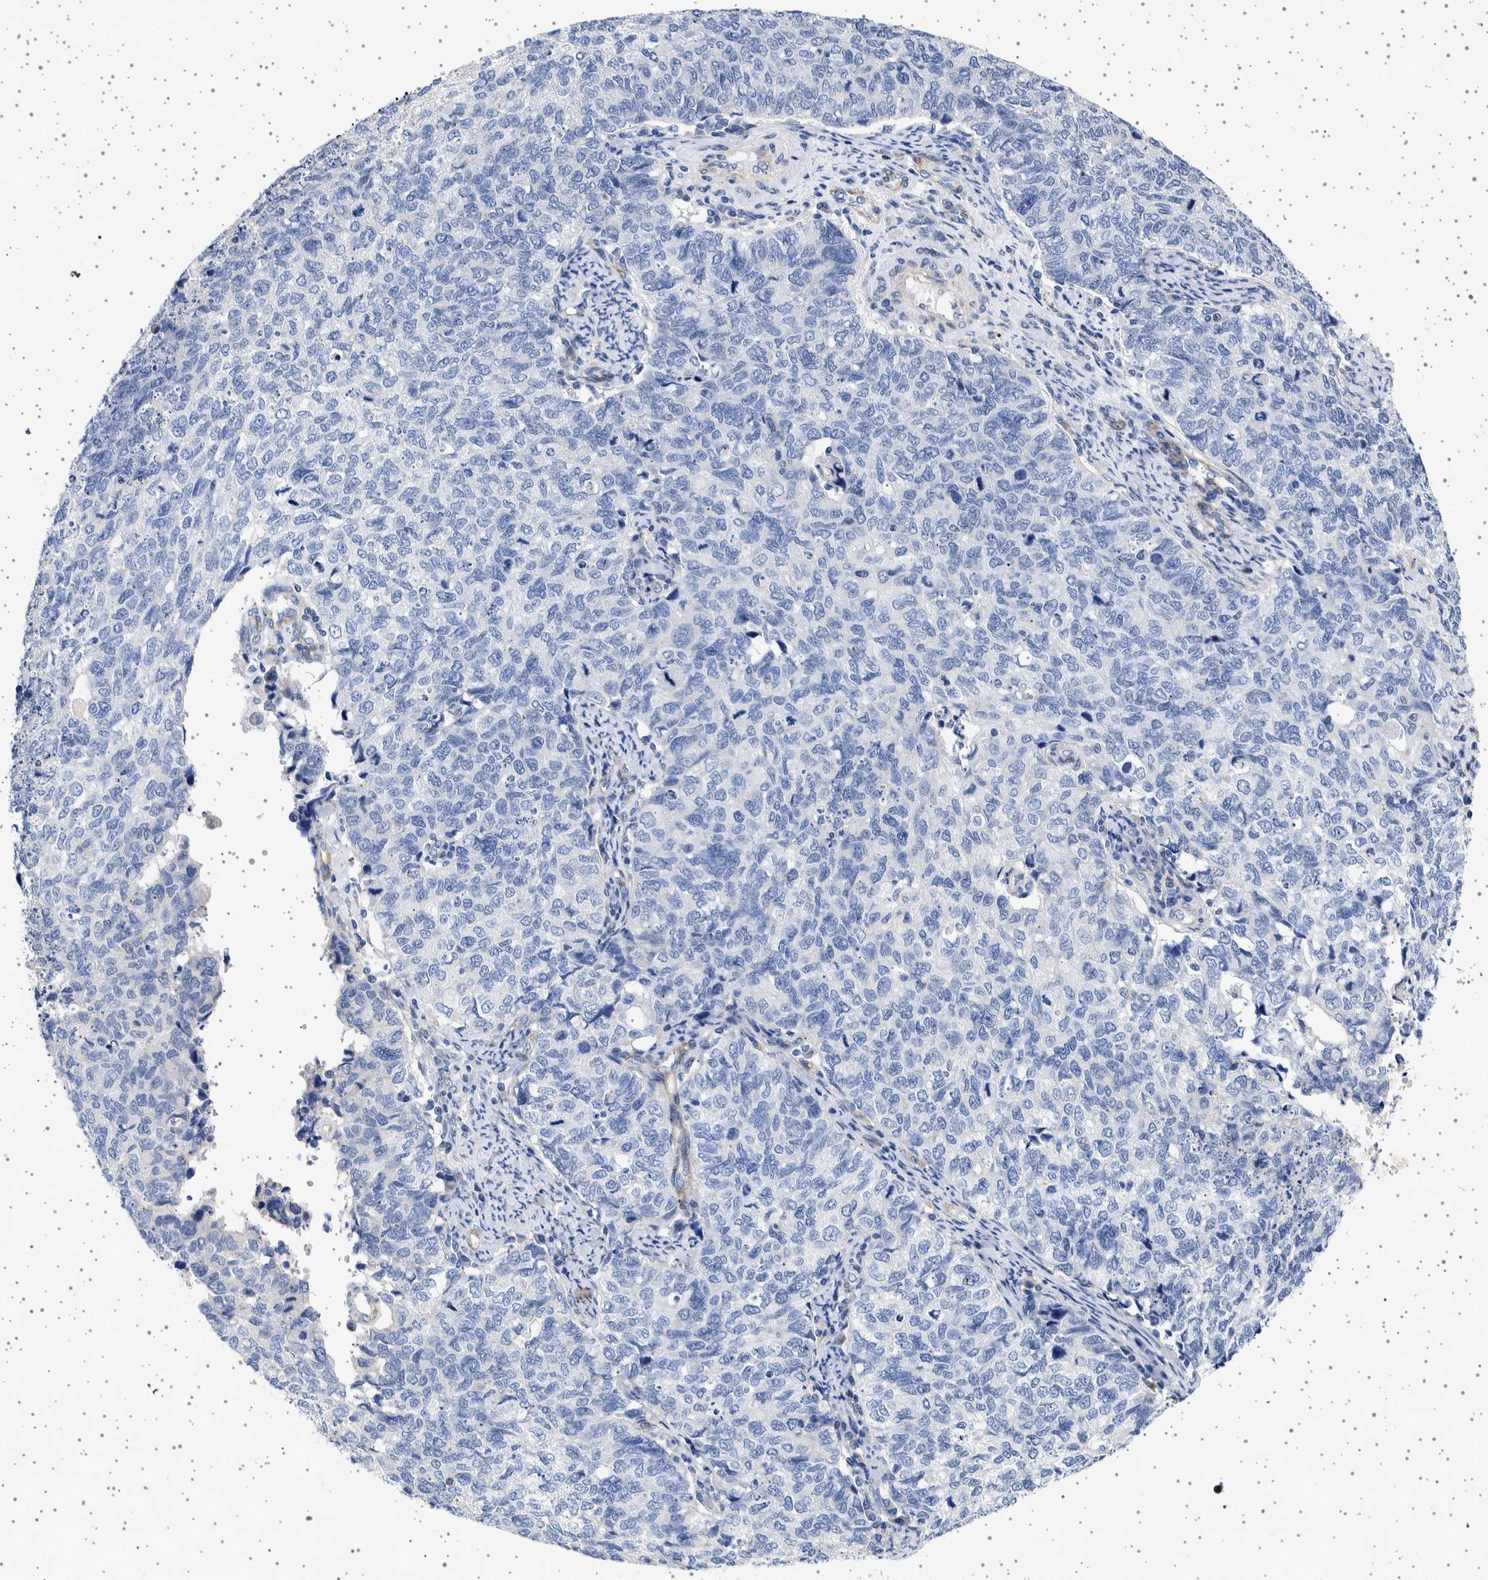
{"staining": {"intensity": "negative", "quantity": "none", "location": "none"}, "tissue": "cervical cancer", "cell_type": "Tumor cells", "image_type": "cancer", "snomed": [{"axis": "morphology", "description": "Squamous cell carcinoma, NOS"}, {"axis": "topography", "description": "Cervix"}], "caption": "A micrograph of human squamous cell carcinoma (cervical) is negative for staining in tumor cells. (Brightfield microscopy of DAB (3,3'-diaminobenzidine) IHC at high magnification).", "gene": "SEPTIN4", "patient": {"sex": "female", "age": 63}}